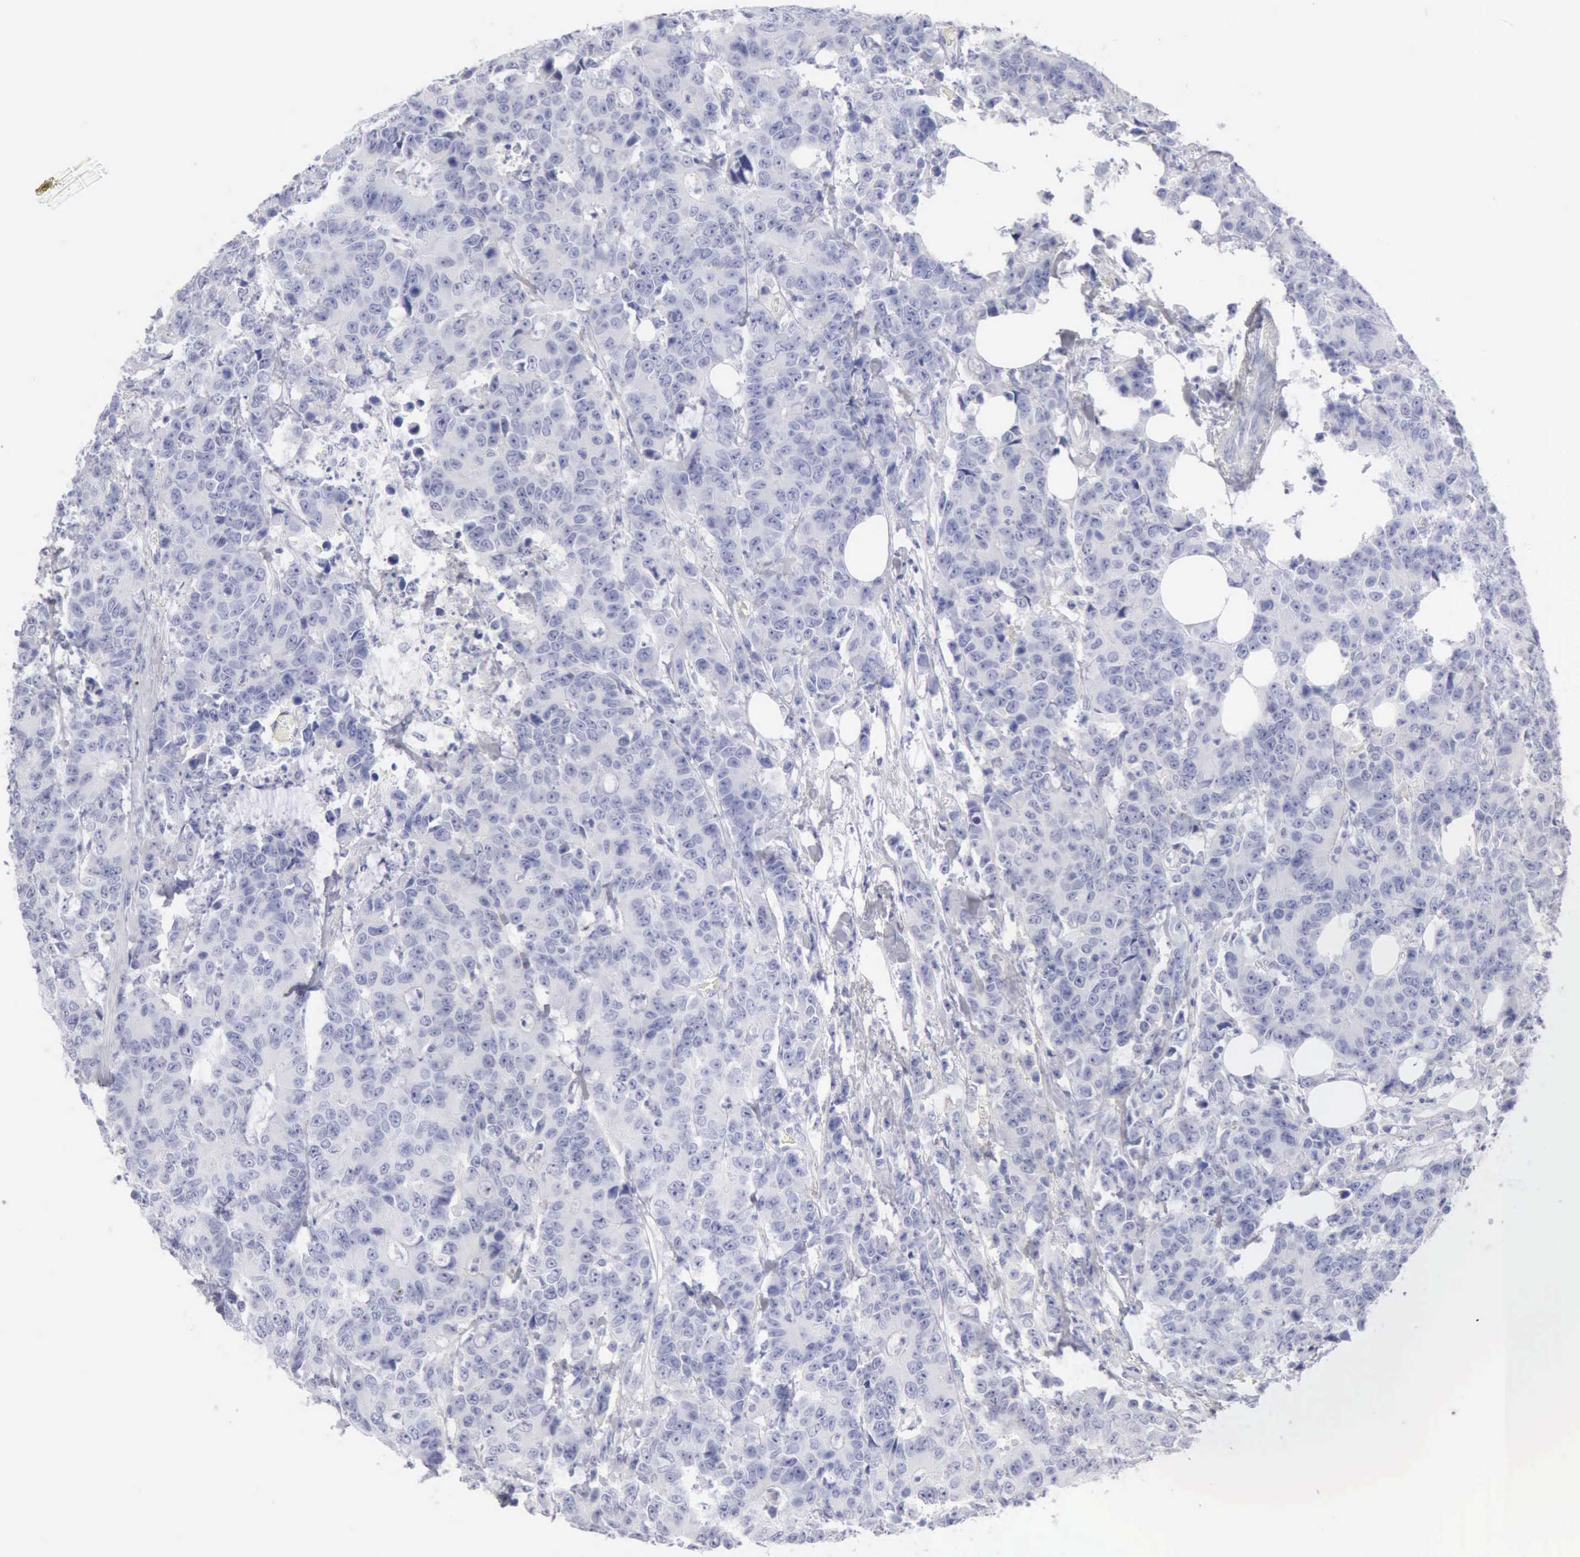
{"staining": {"intensity": "negative", "quantity": "none", "location": "none"}, "tissue": "colorectal cancer", "cell_type": "Tumor cells", "image_type": "cancer", "snomed": [{"axis": "morphology", "description": "Adenocarcinoma, NOS"}, {"axis": "topography", "description": "Colon"}], "caption": "An image of adenocarcinoma (colorectal) stained for a protein shows no brown staining in tumor cells.", "gene": "KRT10", "patient": {"sex": "female", "age": 86}}